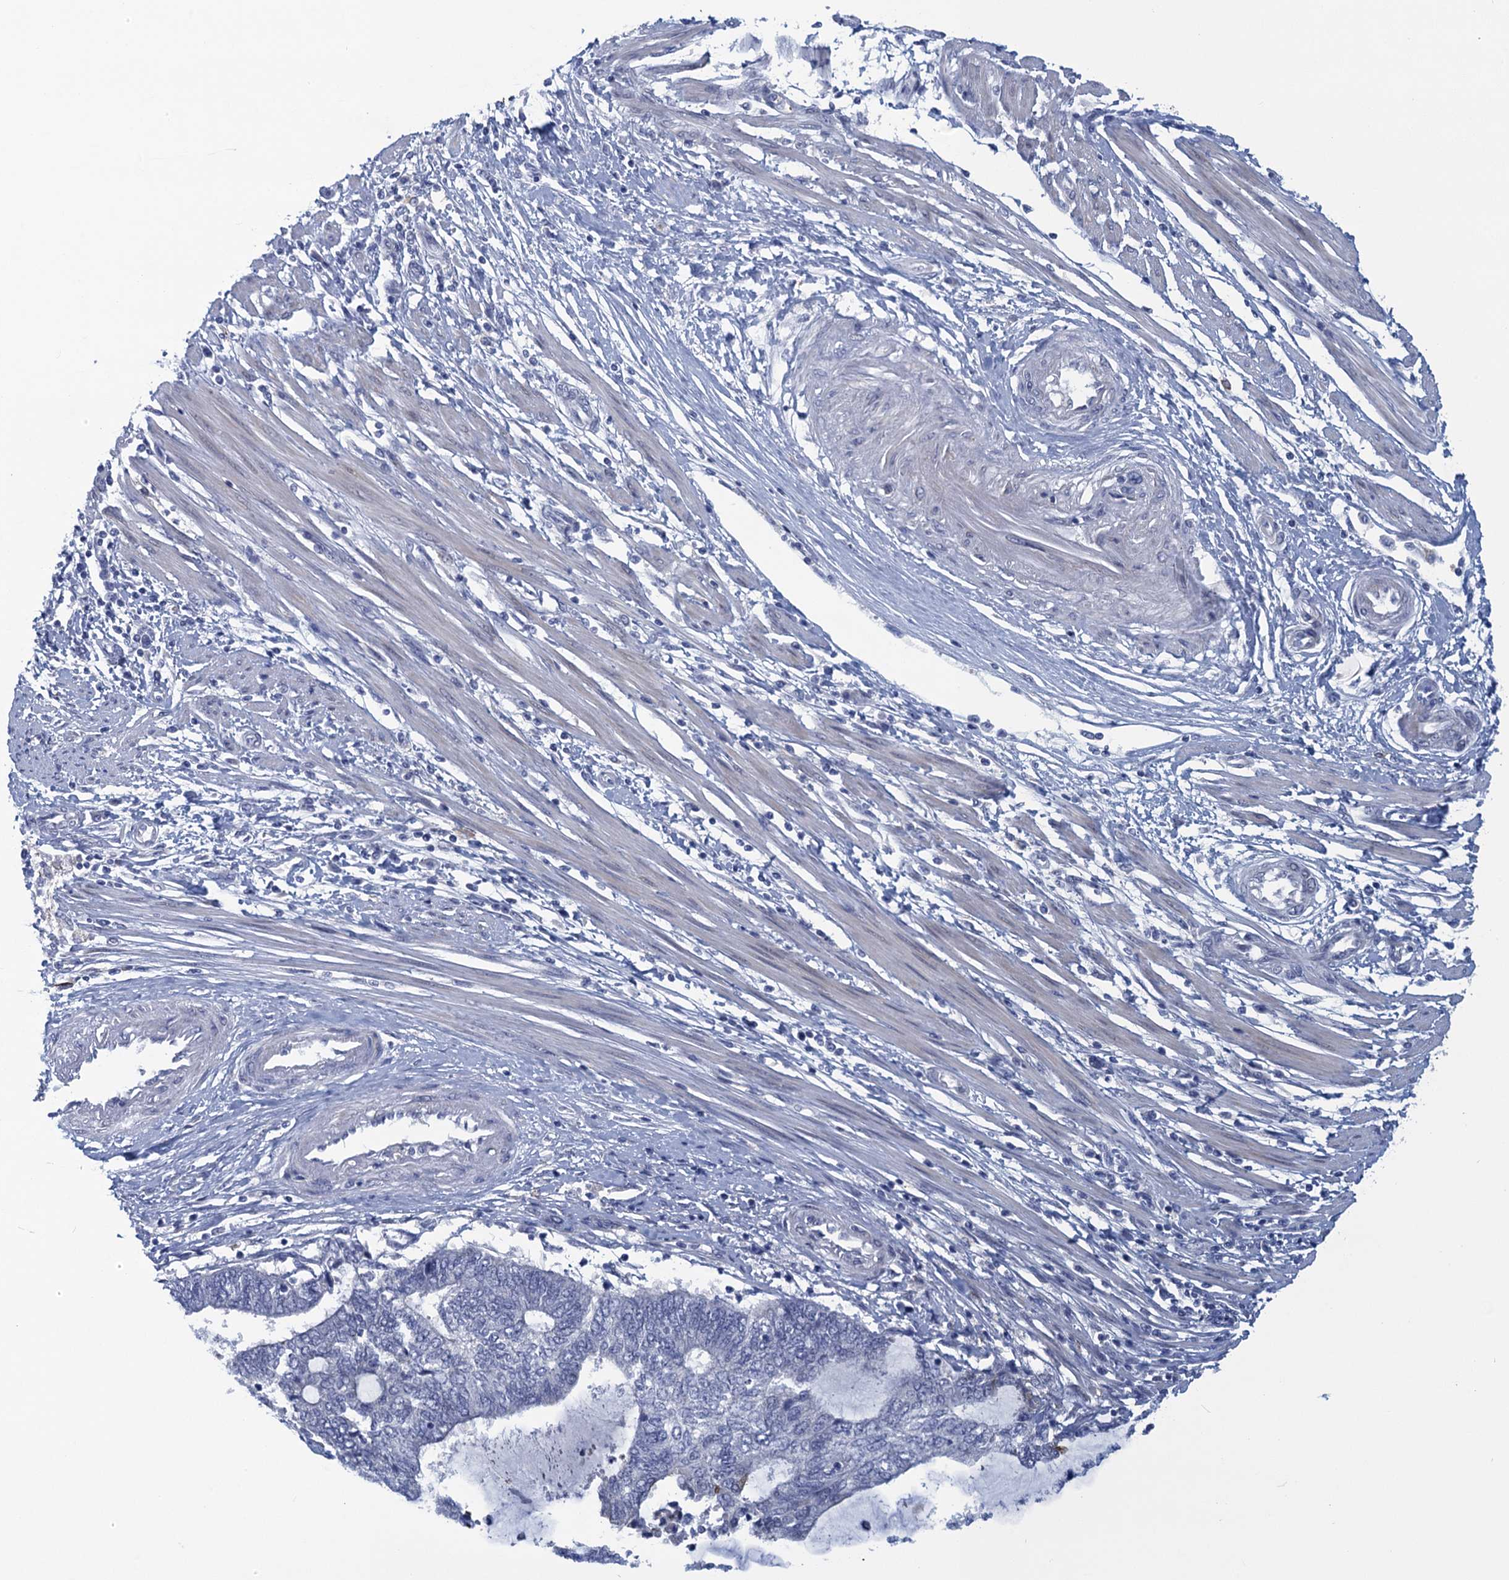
{"staining": {"intensity": "moderate", "quantity": "<25%", "location": "cytoplasmic/membranous"}, "tissue": "endometrial cancer", "cell_type": "Tumor cells", "image_type": "cancer", "snomed": [{"axis": "morphology", "description": "Adenocarcinoma, NOS"}, {"axis": "topography", "description": "Uterus"}, {"axis": "topography", "description": "Endometrium"}], "caption": "Immunohistochemical staining of human endometrial adenocarcinoma demonstrates low levels of moderate cytoplasmic/membranous protein expression in about <25% of tumor cells.", "gene": "SCEL", "patient": {"sex": "female", "age": 70}}